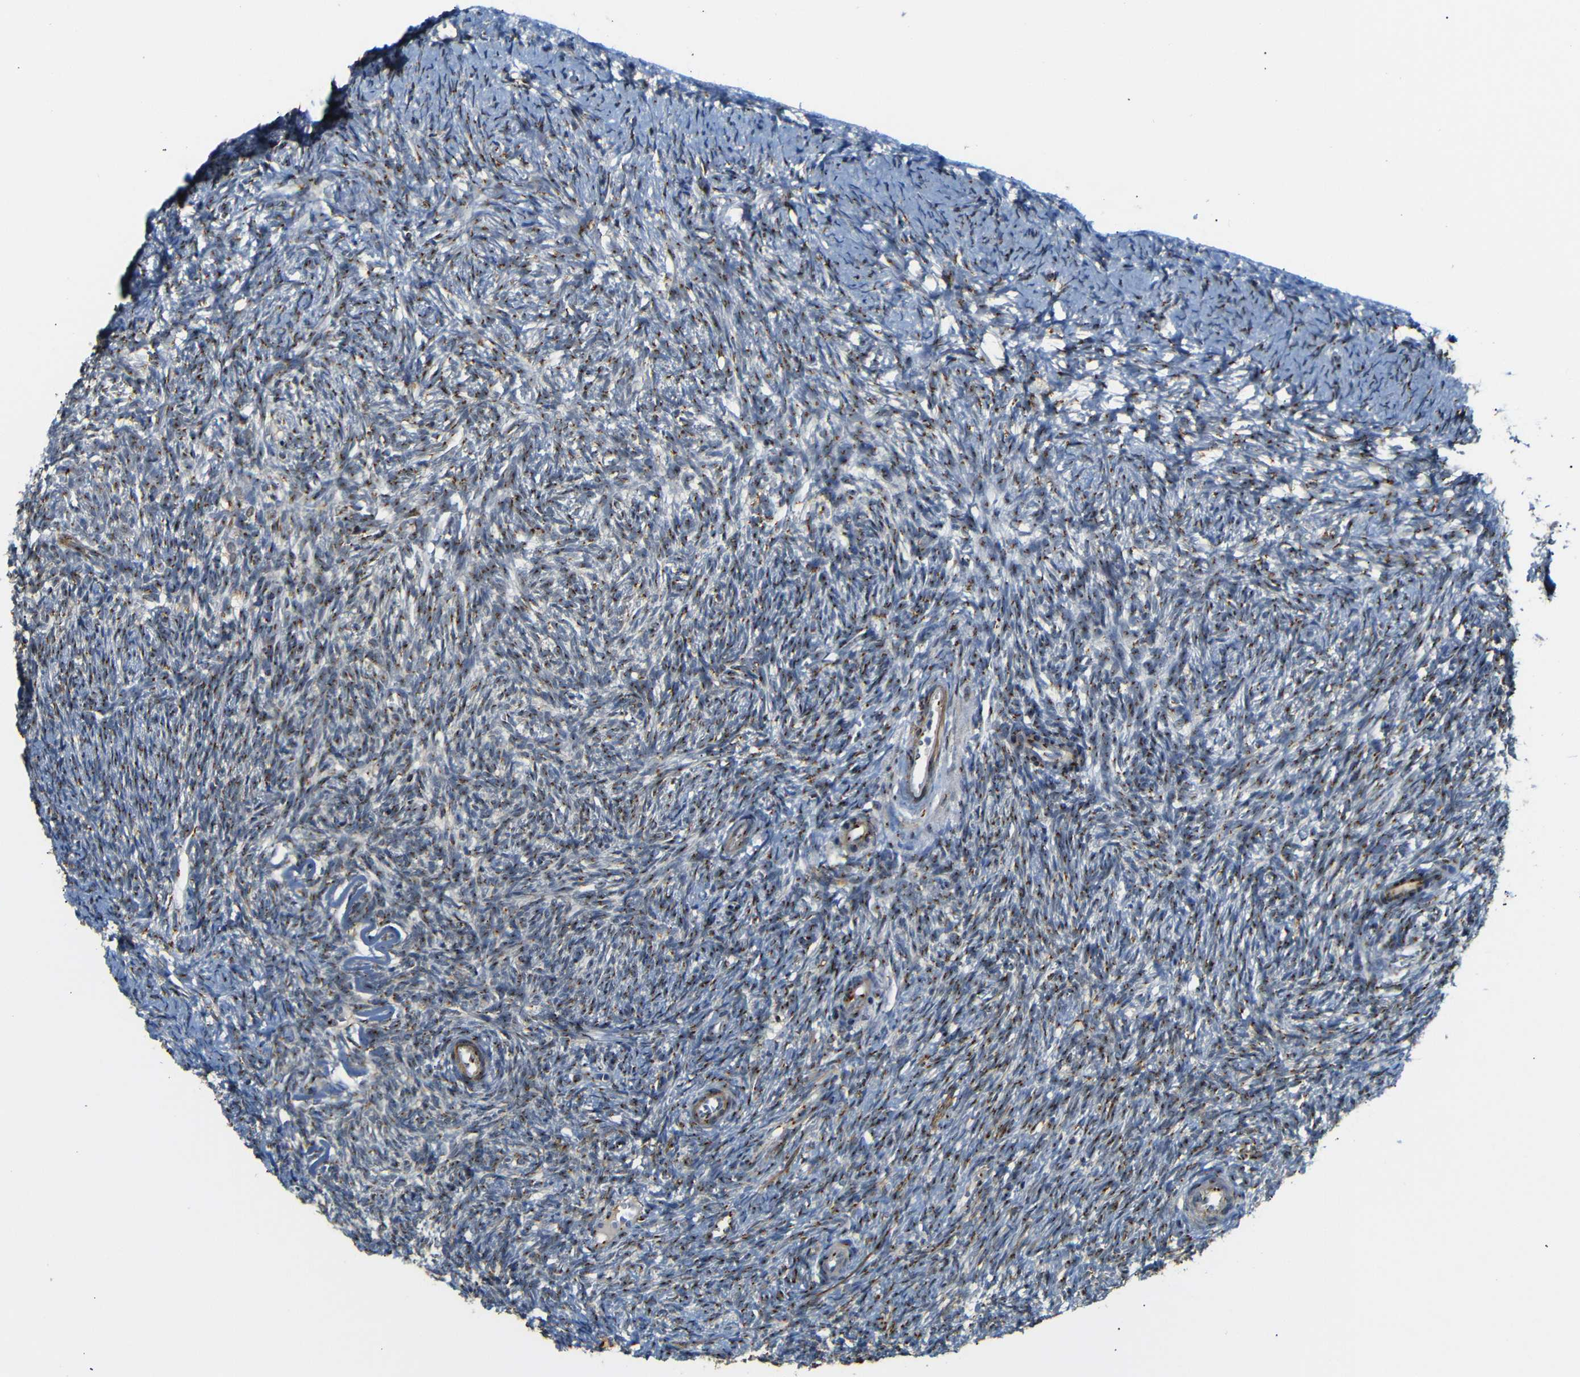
{"staining": {"intensity": "moderate", "quantity": ">75%", "location": "cytoplasmic/membranous"}, "tissue": "ovary", "cell_type": "Ovarian stroma cells", "image_type": "normal", "snomed": [{"axis": "morphology", "description": "Normal tissue, NOS"}, {"axis": "topography", "description": "Ovary"}], "caption": "Ovarian stroma cells show medium levels of moderate cytoplasmic/membranous positivity in approximately >75% of cells in normal ovary.", "gene": "TGOLN2", "patient": {"sex": "female", "age": 41}}